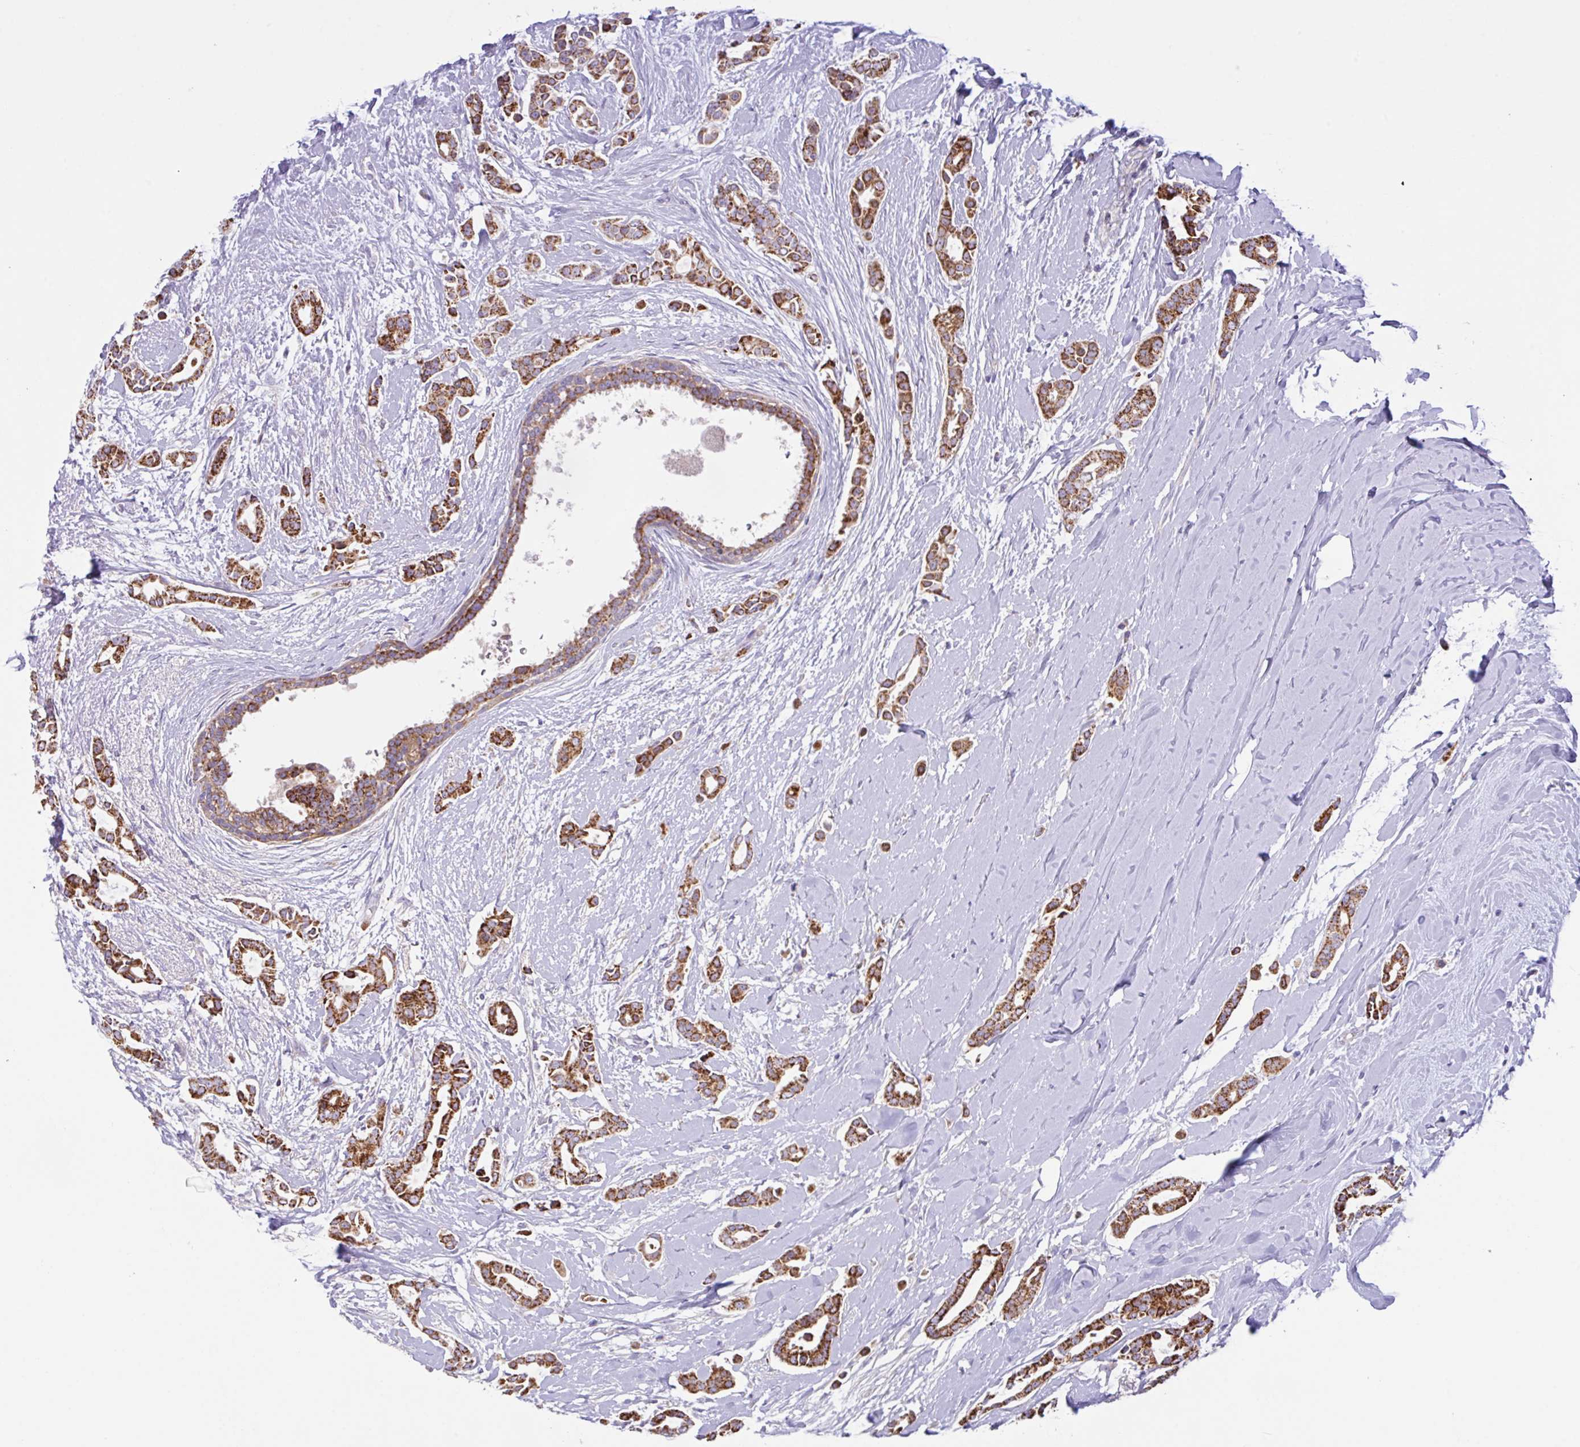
{"staining": {"intensity": "strong", "quantity": ">75%", "location": "cytoplasmic/membranous"}, "tissue": "breast cancer", "cell_type": "Tumor cells", "image_type": "cancer", "snomed": [{"axis": "morphology", "description": "Duct carcinoma"}, {"axis": "topography", "description": "Breast"}], "caption": "Human breast cancer stained with a protein marker reveals strong staining in tumor cells.", "gene": "CHDH", "patient": {"sex": "female", "age": 64}}